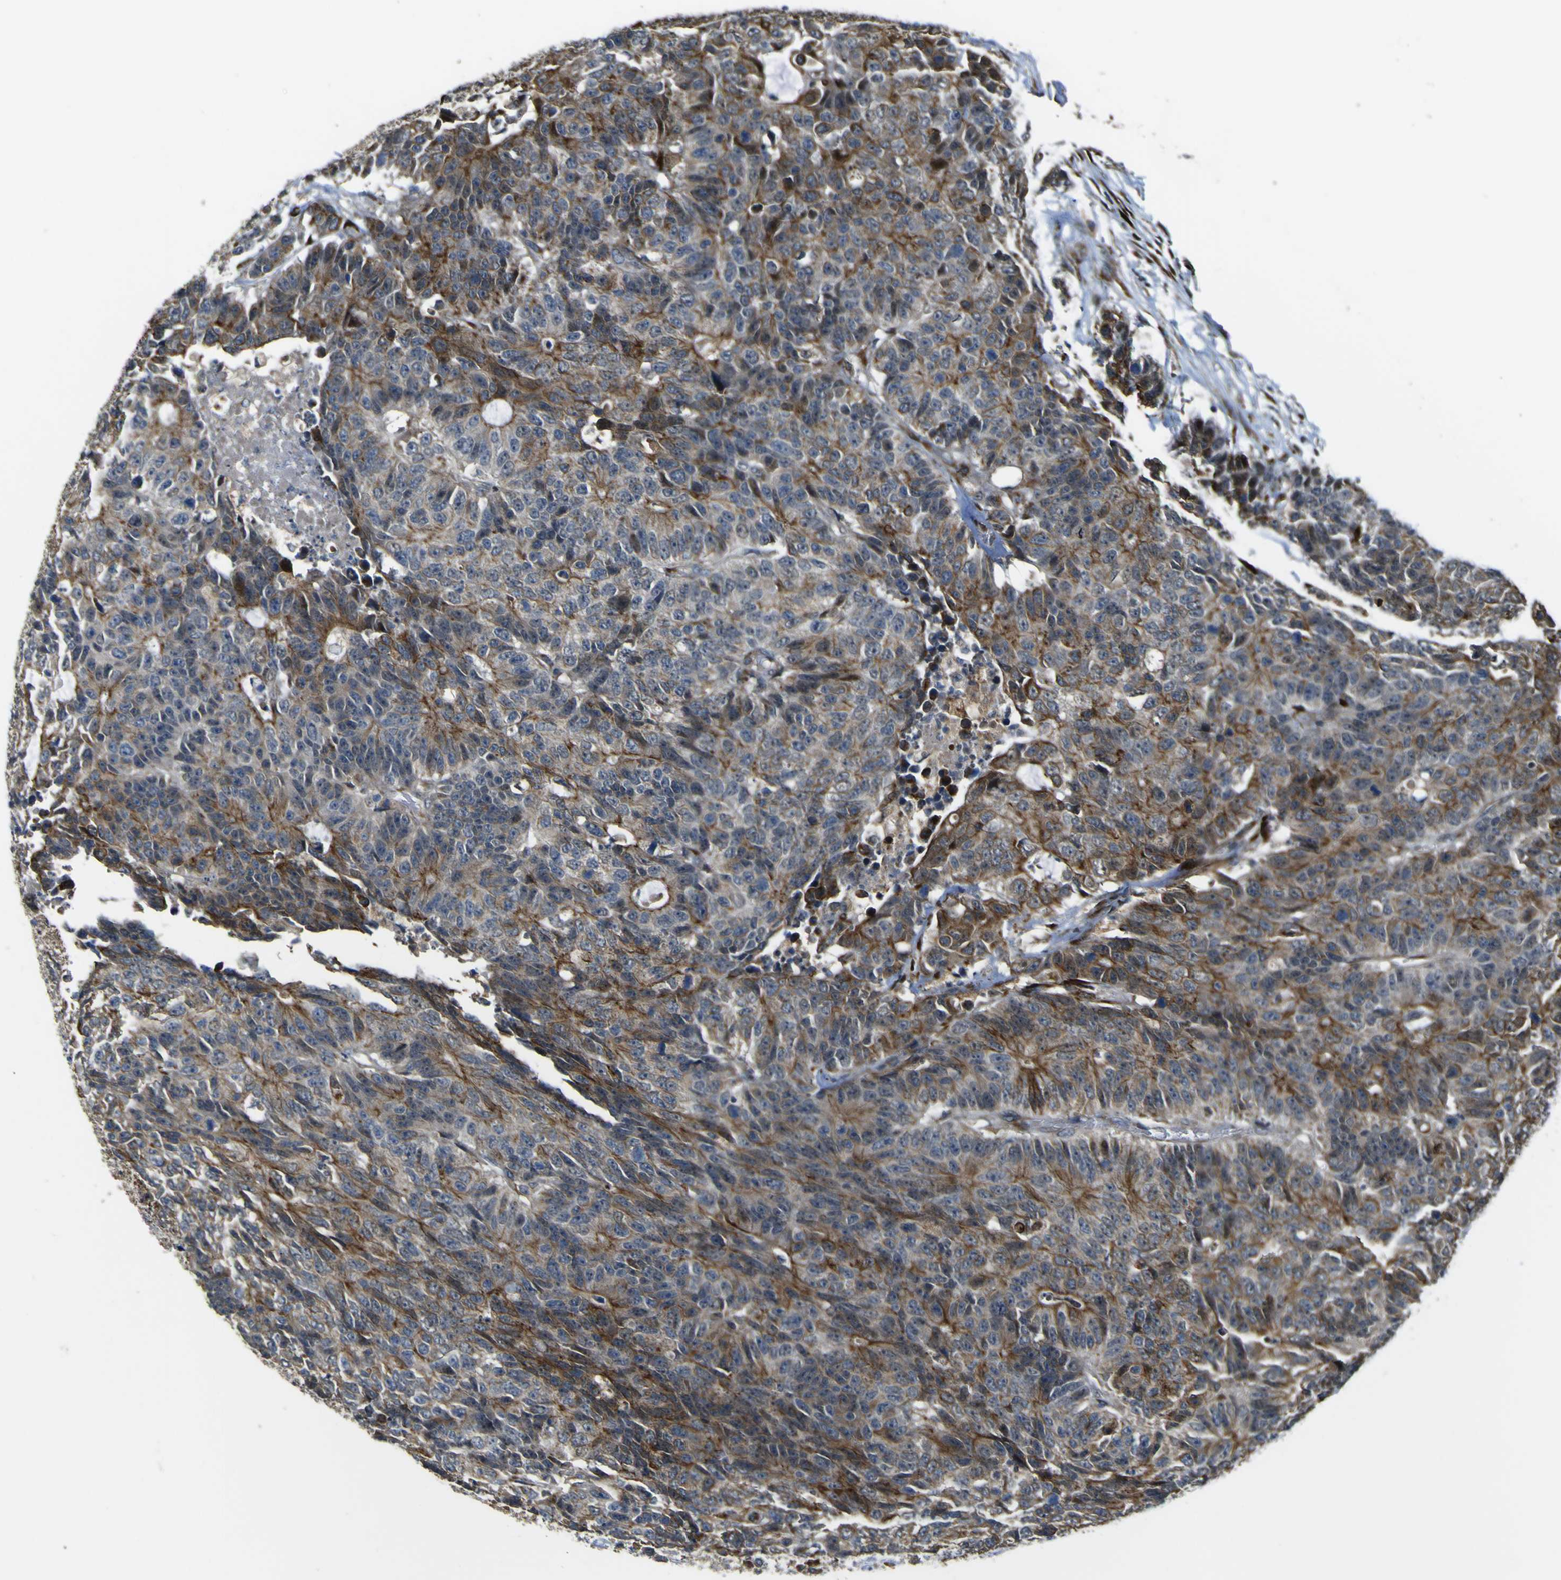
{"staining": {"intensity": "moderate", "quantity": "25%-75%", "location": "cytoplasmic/membranous"}, "tissue": "colorectal cancer", "cell_type": "Tumor cells", "image_type": "cancer", "snomed": [{"axis": "morphology", "description": "Adenocarcinoma, NOS"}, {"axis": "topography", "description": "Colon"}], "caption": "The histopathology image demonstrates staining of colorectal cancer (adenocarcinoma), revealing moderate cytoplasmic/membranous protein expression (brown color) within tumor cells.", "gene": "LBHD1", "patient": {"sex": "female", "age": 86}}